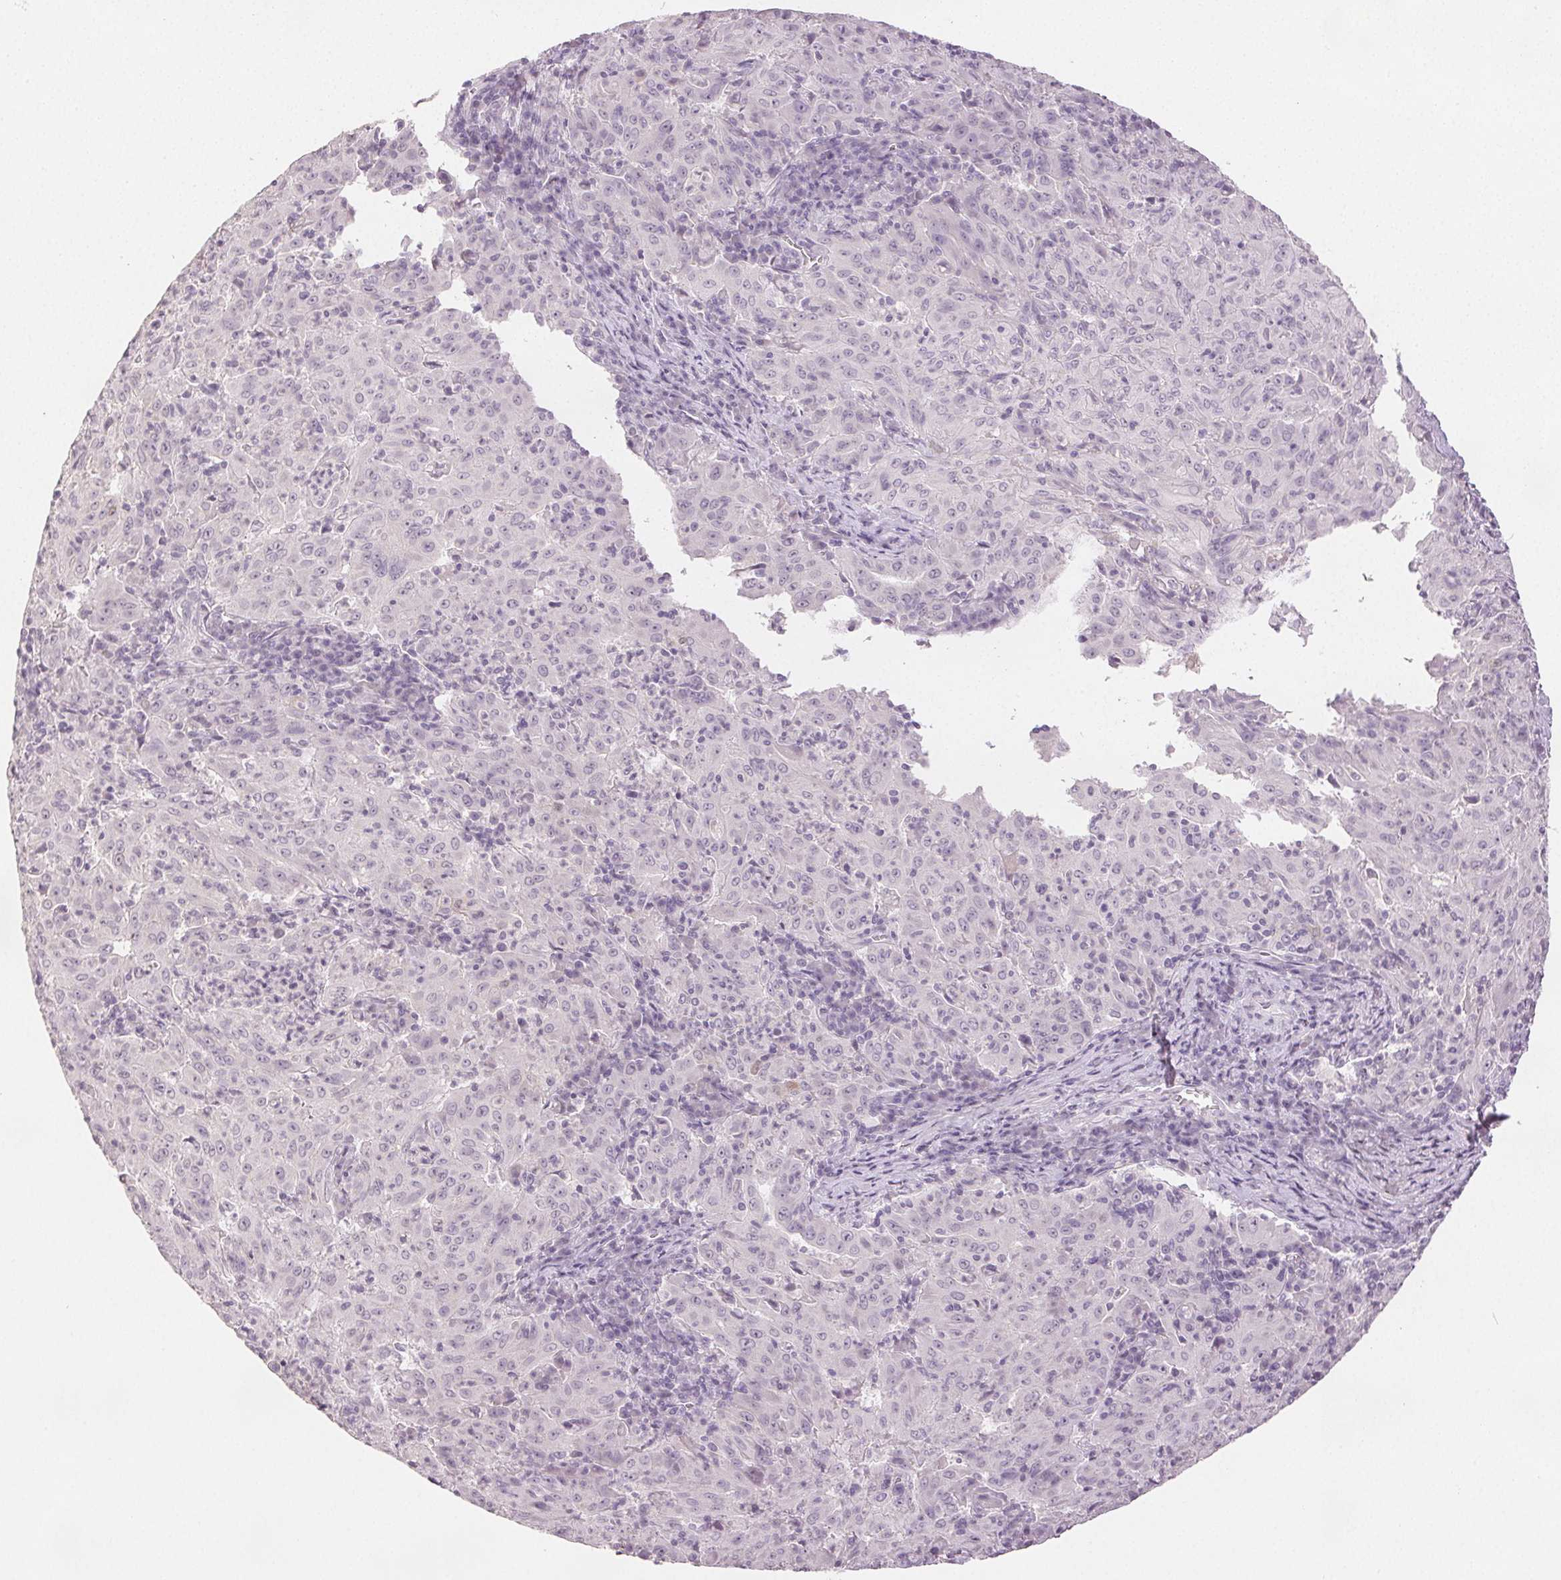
{"staining": {"intensity": "negative", "quantity": "none", "location": "none"}, "tissue": "pancreatic cancer", "cell_type": "Tumor cells", "image_type": "cancer", "snomed": [{"axis": "morphology", "description": "Adenocarcinoma, NOS"}, {"axis": "topography", "description": "Pancreas"}], "caption": "High power microscopy image of an IHC histopathology image of pancreatic cancer (adenocarcinoma), revealing no significant staining in tumor cells.", "gene": "SCGN", "patient": {"sex": "male", "age": 63}}